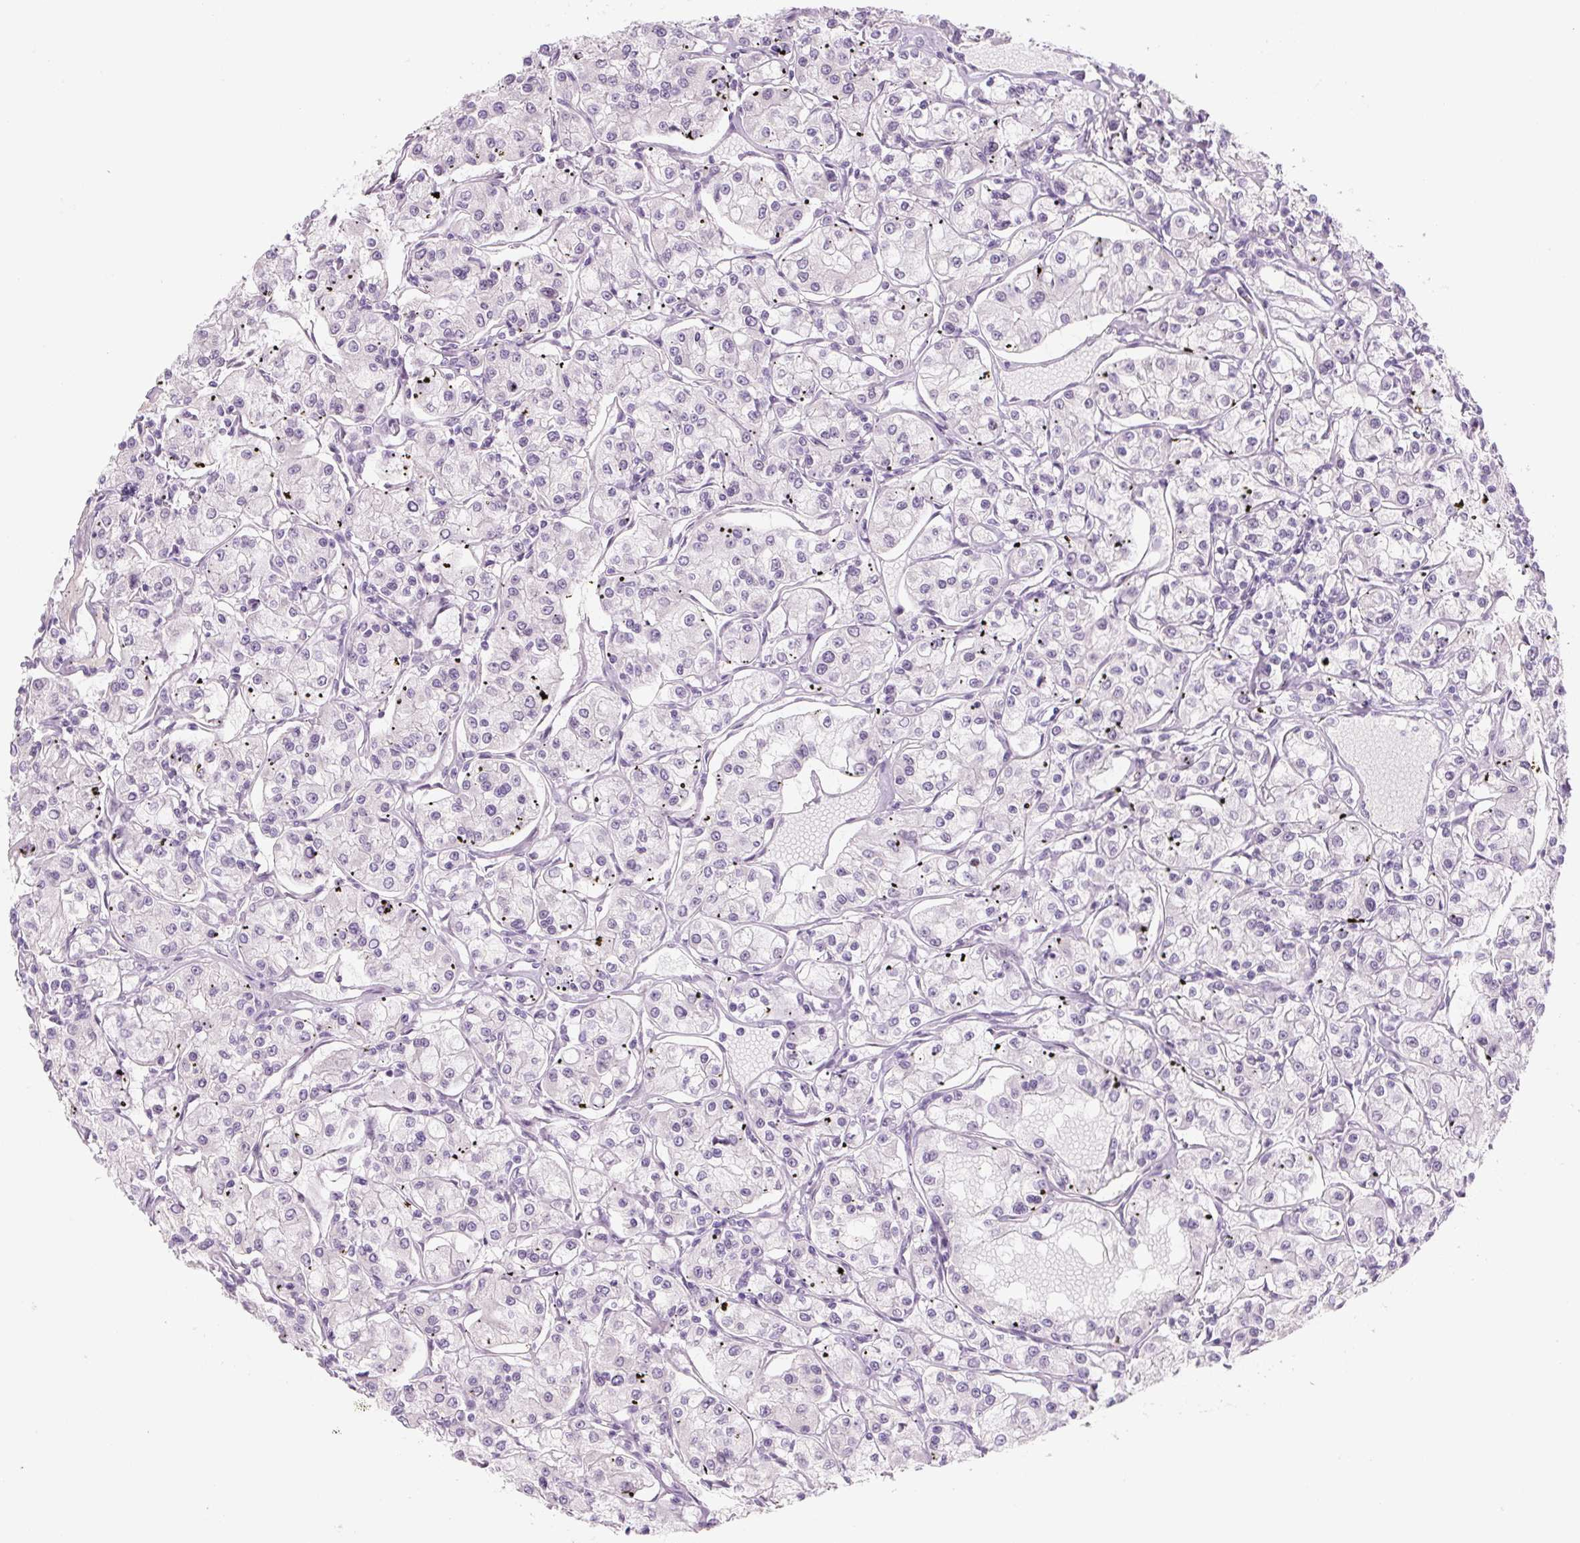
{"staining": {"intensity": "negative", "quantity": "none", "location": "none"}, "tissue": "renal cancer", "cell_type": "Tumor cells", "image_type": "cancer", "snomed": [{"axis": "morphology", "description": "Adenocarcinoma, NOS"}, {"axis": "topography", "description": "Kidney"}], "caption": "This is an immunohistochemistry (IHC) micrograph of adenocarcinoma (renal). There is no staining in tumor cells.", "gene": "PRM1", "patient": {"sex": "female", "age": 59}}